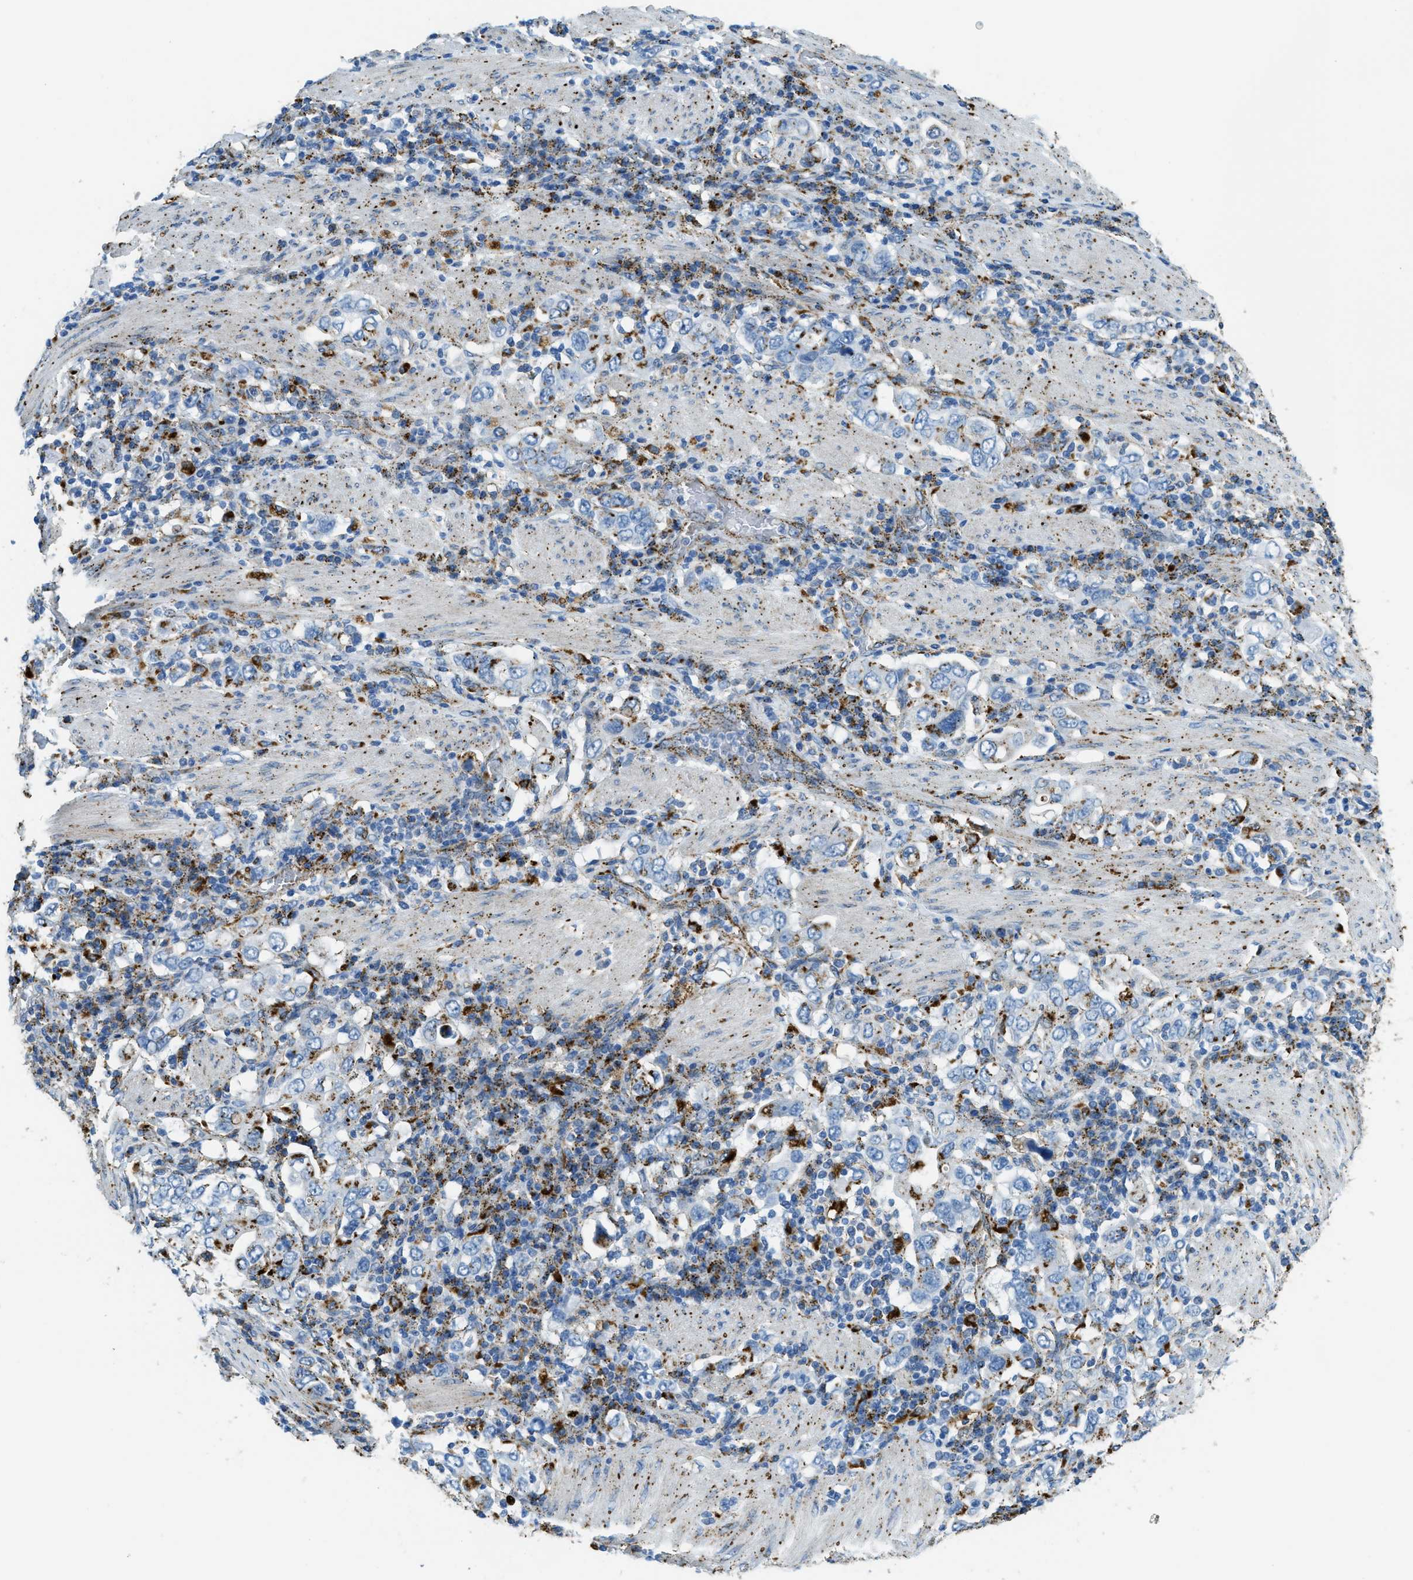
{"staining": {"intensity": "moderate", "quantity": "<25%", "location": "cytoplasmic/membranous"}, "tissue": "stomach cancer", "cell_type": "Tumor cells", "image_type": "cancer", "snomed": [{"axis": "morphology", "description": "Adenocarcinoma, NOS"}, {"axis": "topography", "description": "Stomach, upper"}], "caption": "Stomach cancer (adenocarcinoma) tissue demonstrates moderate cytoplasmic/membranous expression in approximately <25% of tumor cells", "gene": "SCARB2", "patient": {"sex": "male", "age": 62}}